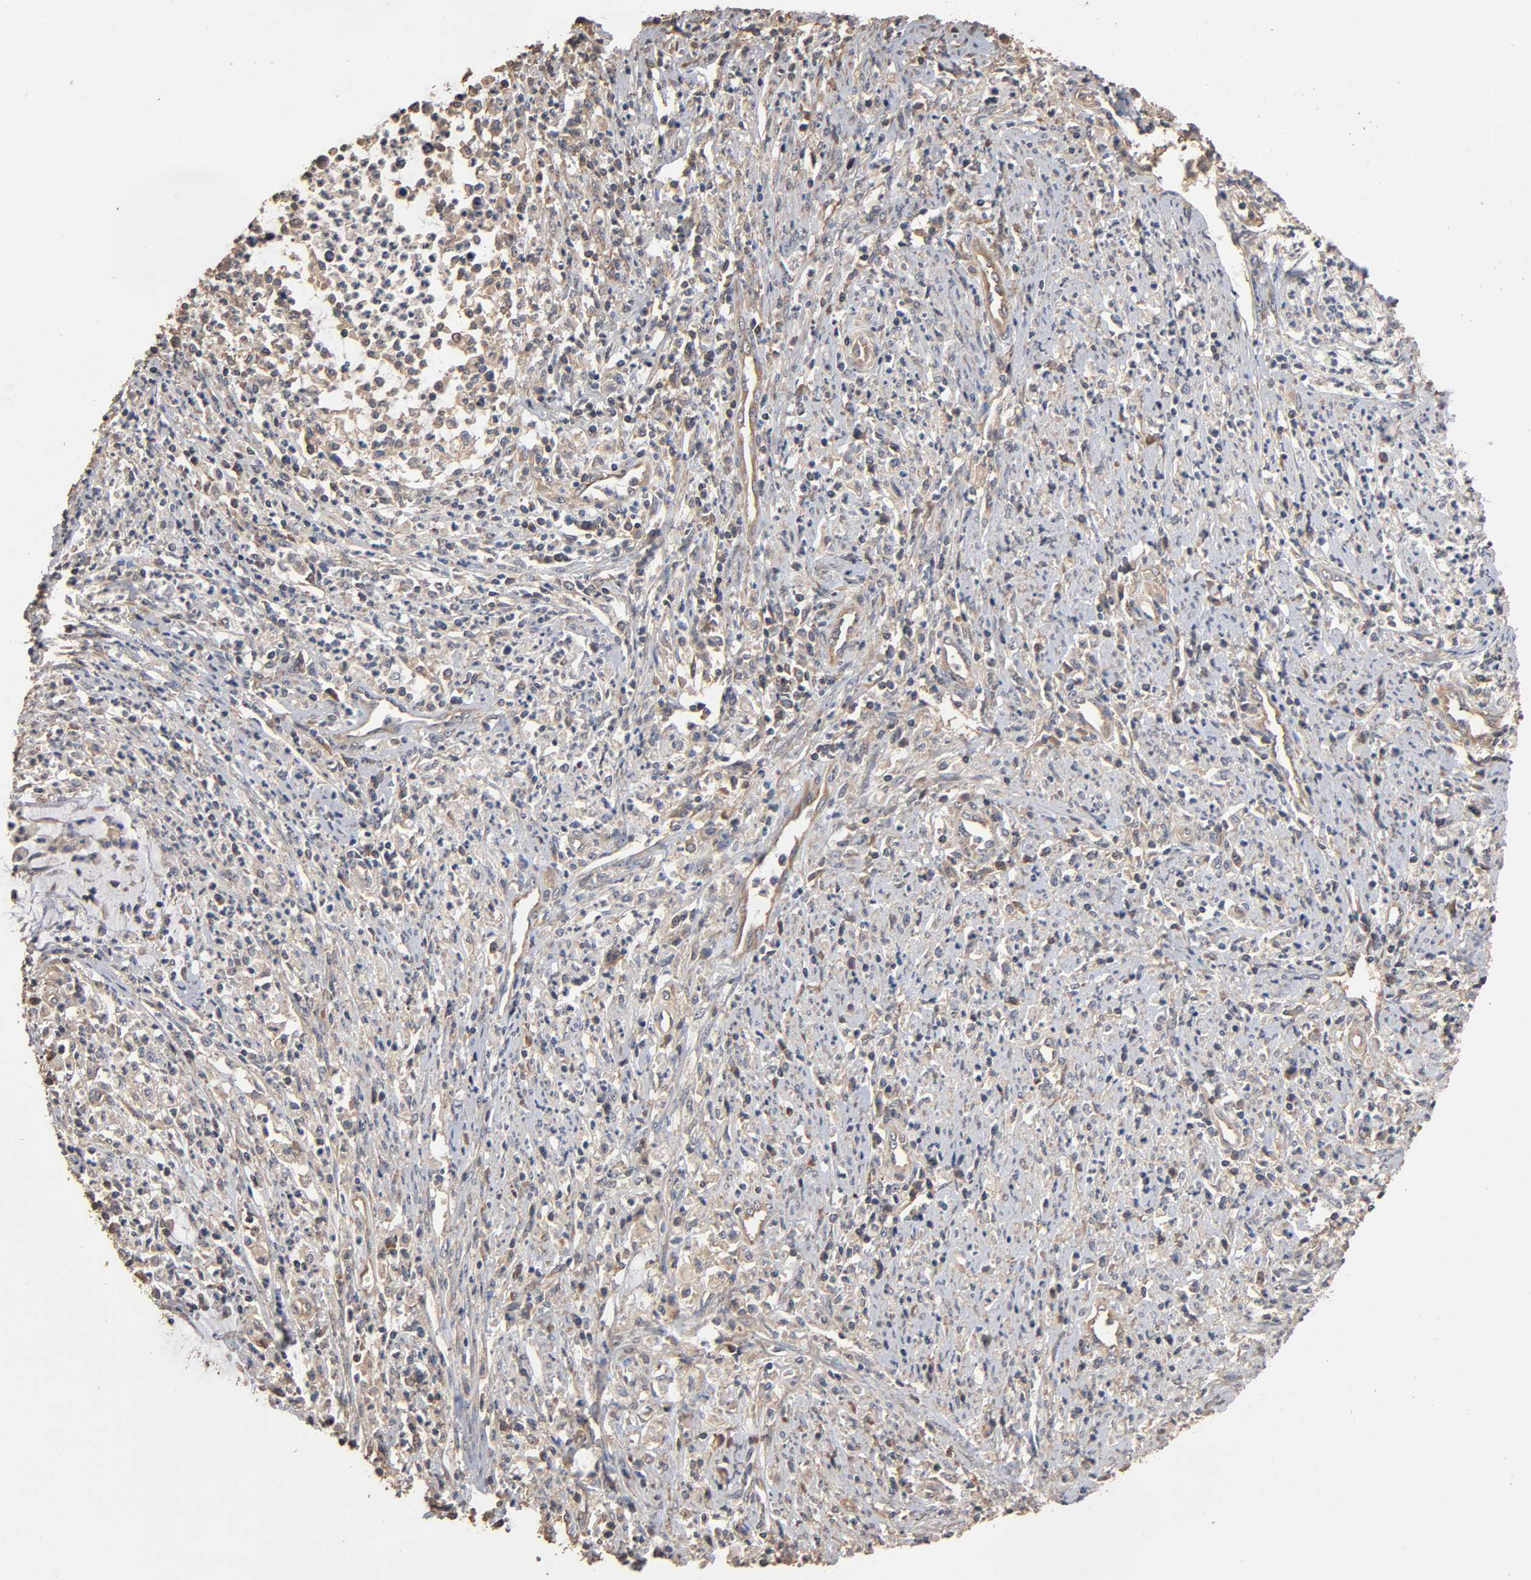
{"staining": {"intensity": "weak", "quantity": ">75%", "location": "cytoplasmic/membranous"}, "tissue": "cervical cancer", "cell_type": "Tumor cells", "image_type": "cancer", "snomed": [{"axis": "morphology", "description": "Adenocarcinoma, NOS"}, {"axis": "topography", "description": "Cervix"}], "caption": "Protein staining displays weak cytoplasmic/membranous staining in approximately >75% of tumor cells in cervical adenocarcinoma.", "gene": "ARHGEF7", "patient": {"sex": "female", "age": 36}}